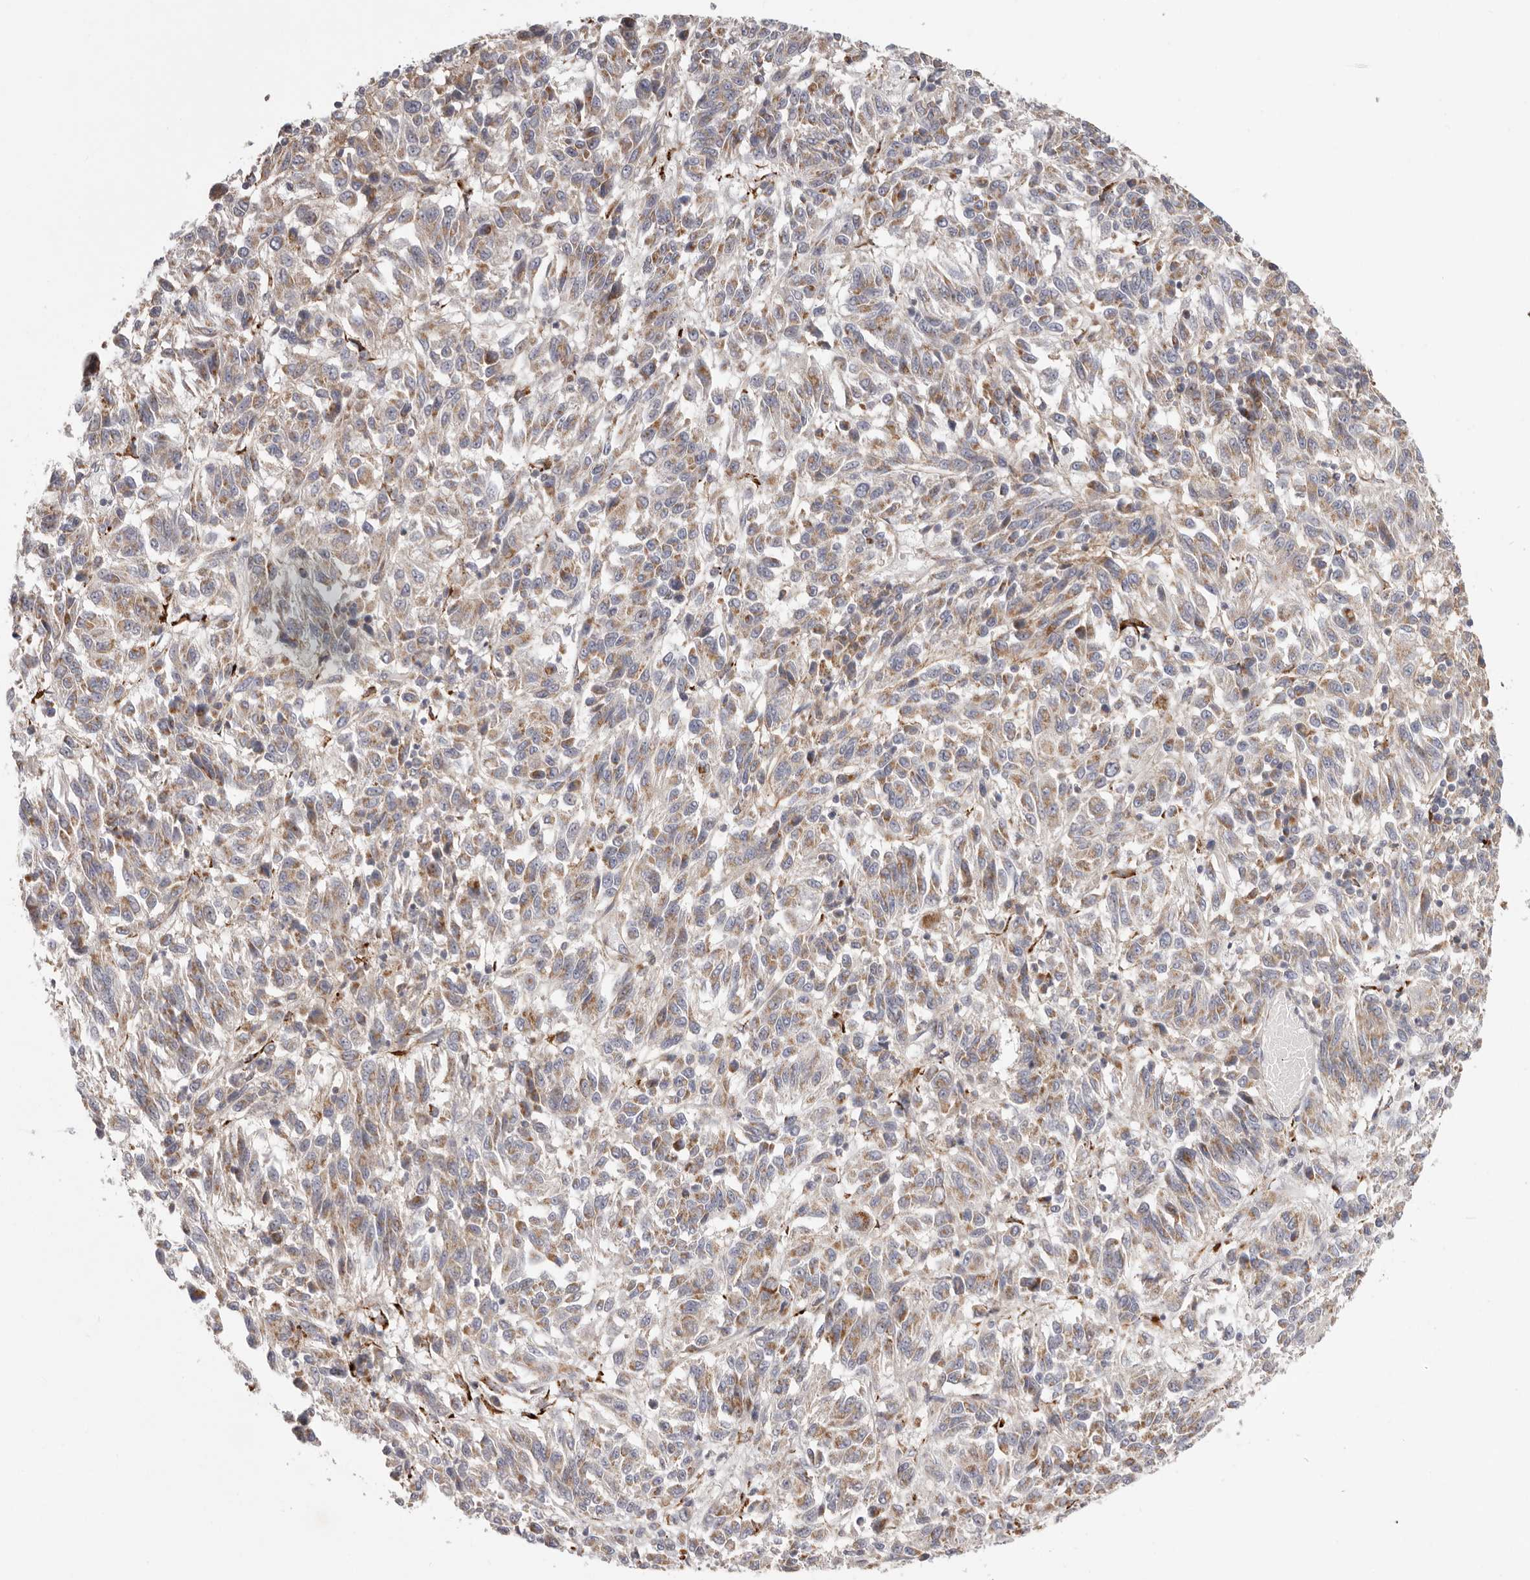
{"staining": {"intensity": "moderate", "quantity": ">75%", "location": "cytoplasmic/membranous"}, "tissue": "melanoma", "cell_type": "Tumor cells", "image_type": "cancer", "snomed": [{"axis": "morphology", "description": "Malignant melanoma, Metastatic site"}, {"axis": "topography", "description": "Lung"}], "caption": "Immunohistochemical staining of melanoma reveals moderate cytoplasmic/membranous protein expression in approximately >75% of tumor cells.", "gene": "MRPS10", "patient": {"sex": "male", "age": 64}}